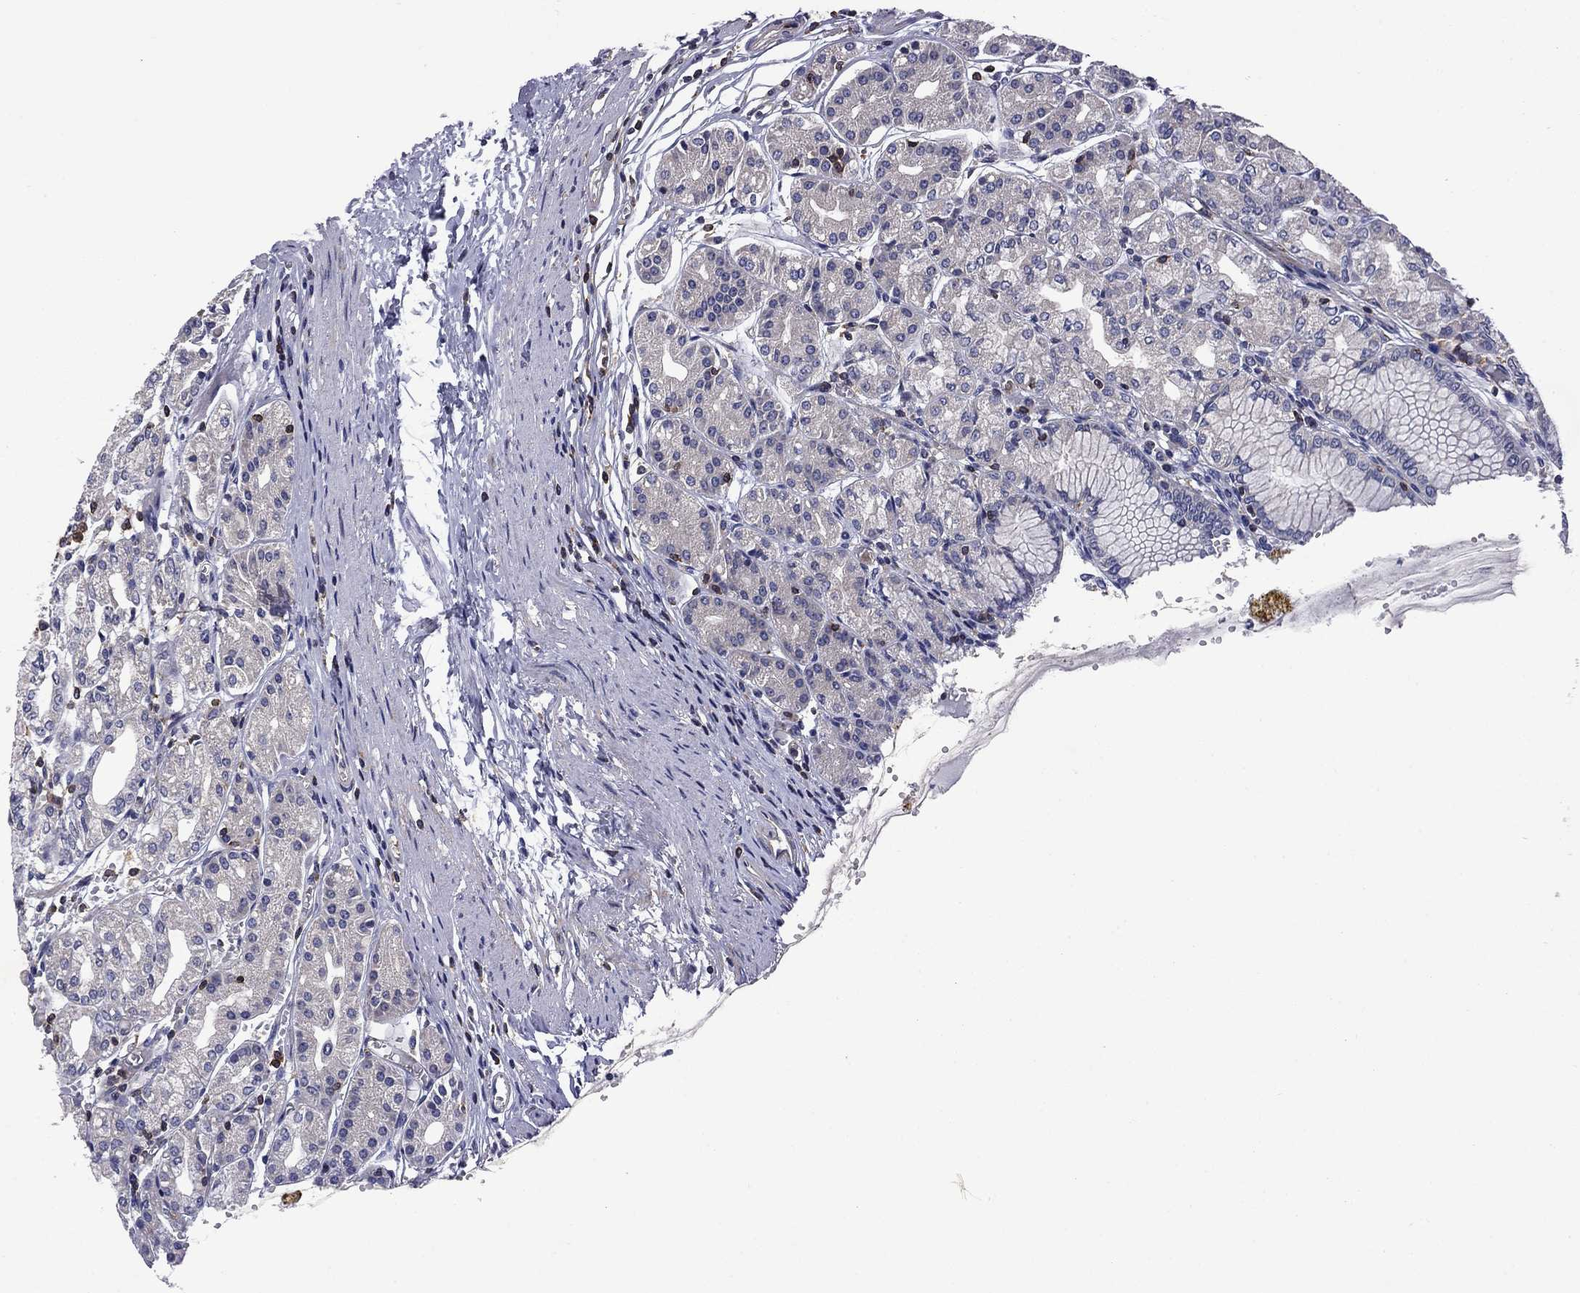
{"staining": {"intensity": "negative", "quantity": "none", "location": "none"}, "tissue": "stomach", "cell_type": "Glandular cells", "image_type": "normal", "snomed": [{"axis": "morphology", "description": "Normal tissue, NOS"}, {"axis": "topography", "description": "Skeletal muscle"}, {"axis": "topography", "description": "Stomach"}], "caption": "Immunohistochemistry (IHC) micrograph of normal human stomach stained for a protein (brown), which demonstrates no expression in glandular cells.", "gene": "ARHGAP45", "patient": {"sex": "female", "age": 57}}